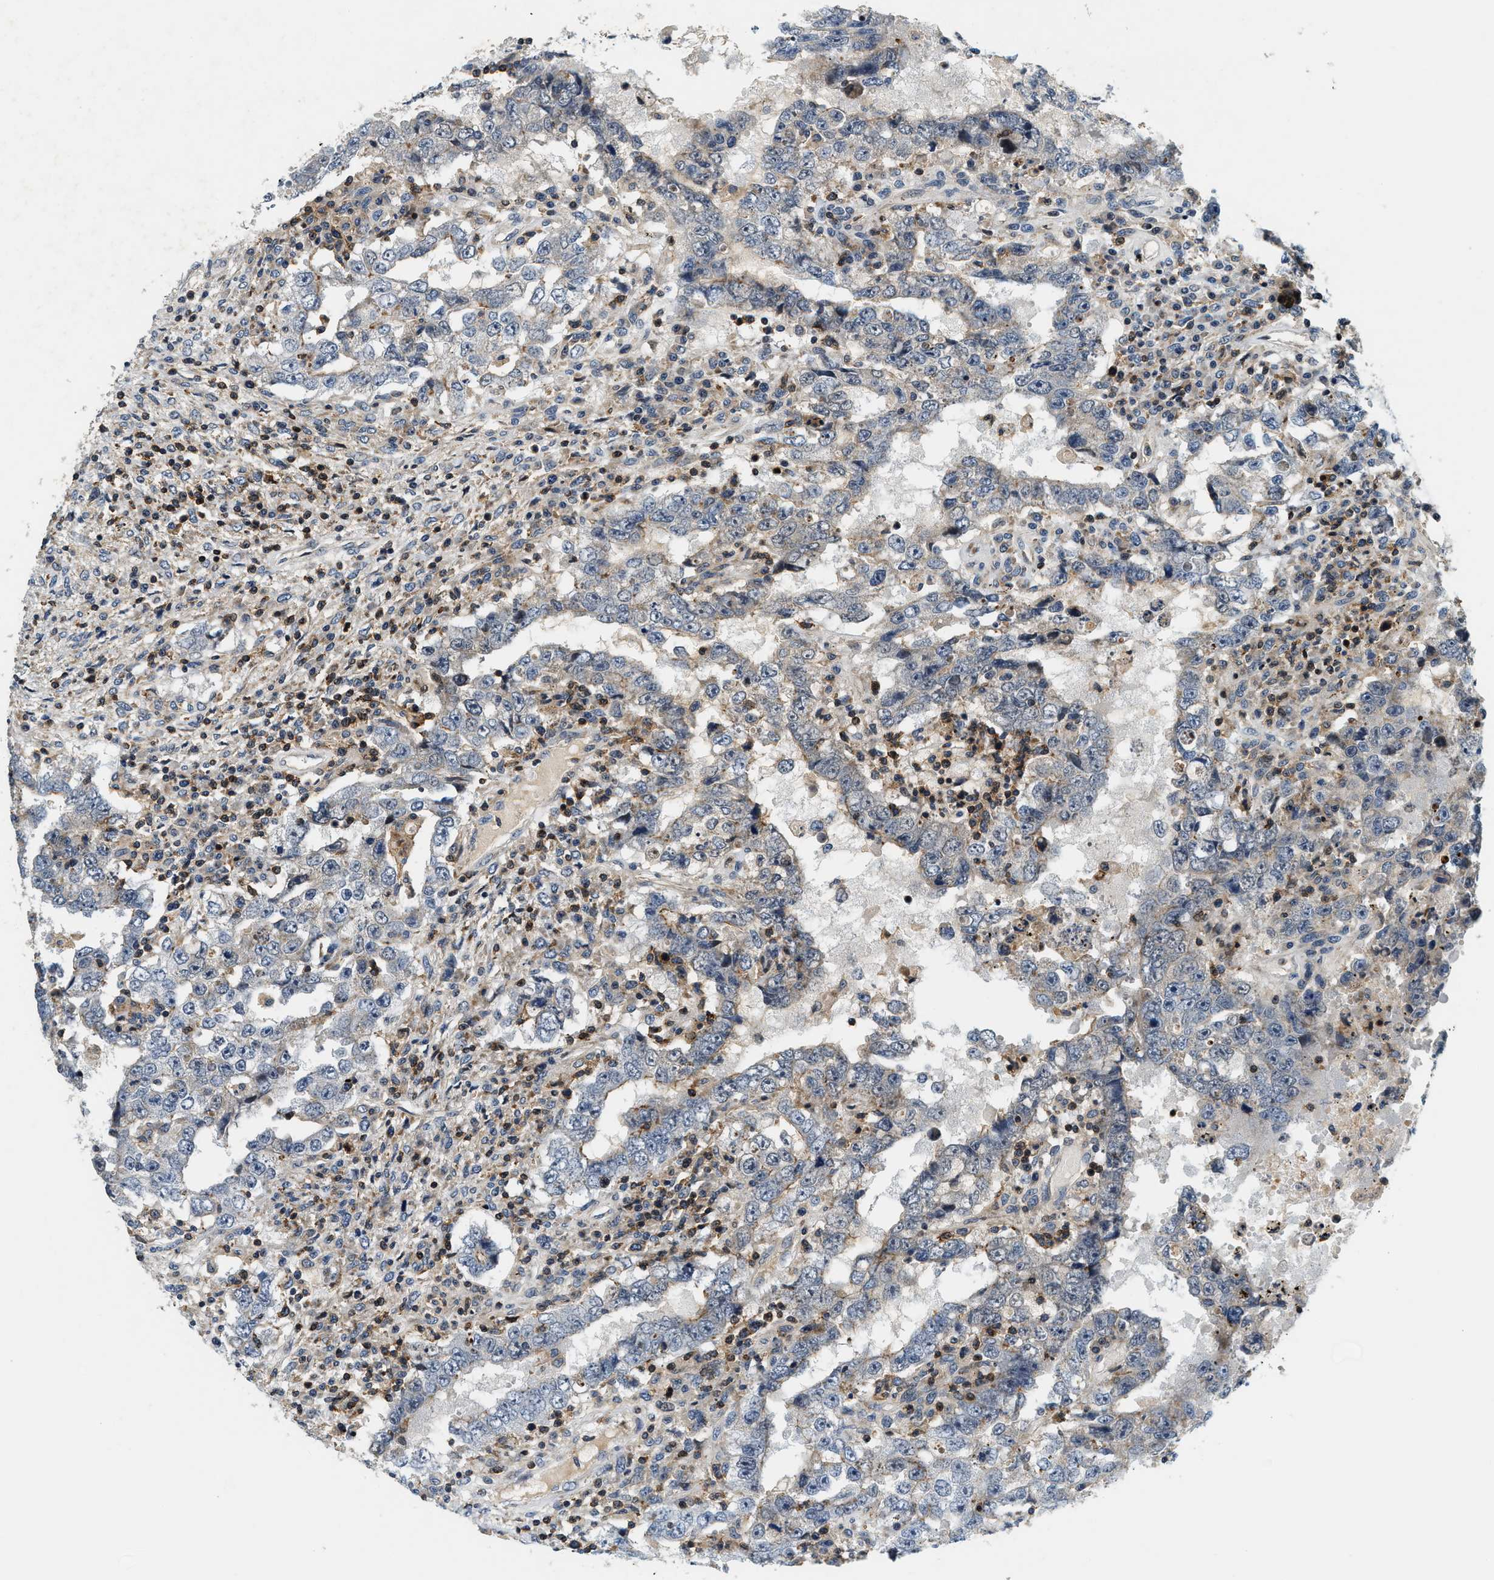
{"staining": {"intensity": "negative", "quantity": "none", "location": "none"}, "tissue": "testis cancer", "cell_type": "Tumor cells", "image_type": "cancer", "snomed": [{"axis": "morphology", "description": "Carcinoma, Embryonal, NOS"}, {"axis": "topography", "description": "Testis"}], "caption": "Tumor cells show no significant staining in testis cancer. (Brightfield microscopy of DAB (3,3'-diaminobenzidine) immunohistochemistry at high magnification).", "gene": "SAMD9", "patient": {"sex": "male", "age": 26}}